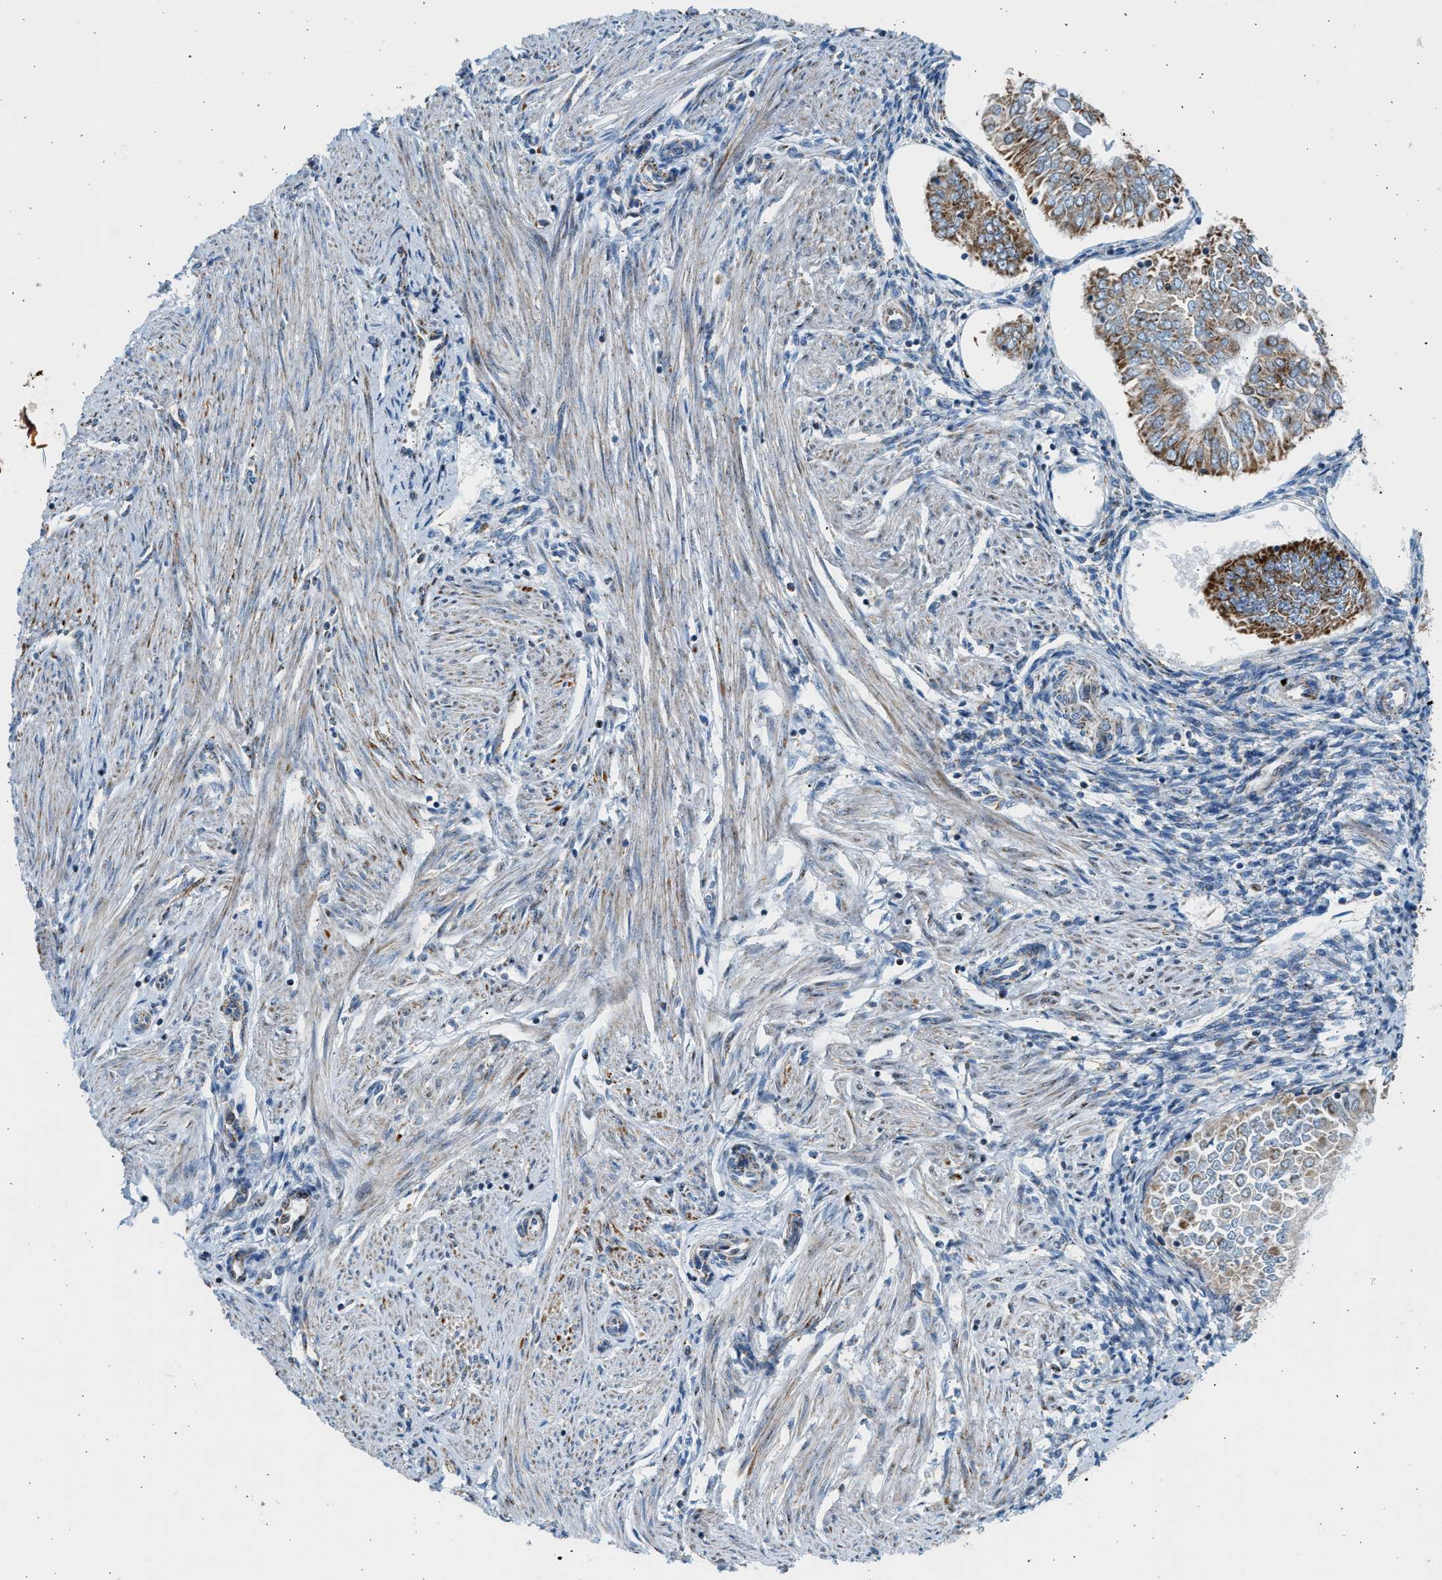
{"staining": {"intensity": "strong", "quantity": ">75%", "location": "cytoplasmic/membranous"}, "tissue": "endometrial cancer", "cell_type": "Tumor cells", "image_type": "cancer", "snomed": [{"axis": "morphology", "description": "Adenocarcinoma, NOS"}, {"axis": "topography", "description": "Endometrium"}], "caption": "Endometrial cancer stained for a protein (brown) displays strong cytoplasmic/membranous positive positivity in about >75% of tumor cells.", "gene": "KCNMB3", "patient": {"sex": "female", "age": 53}}